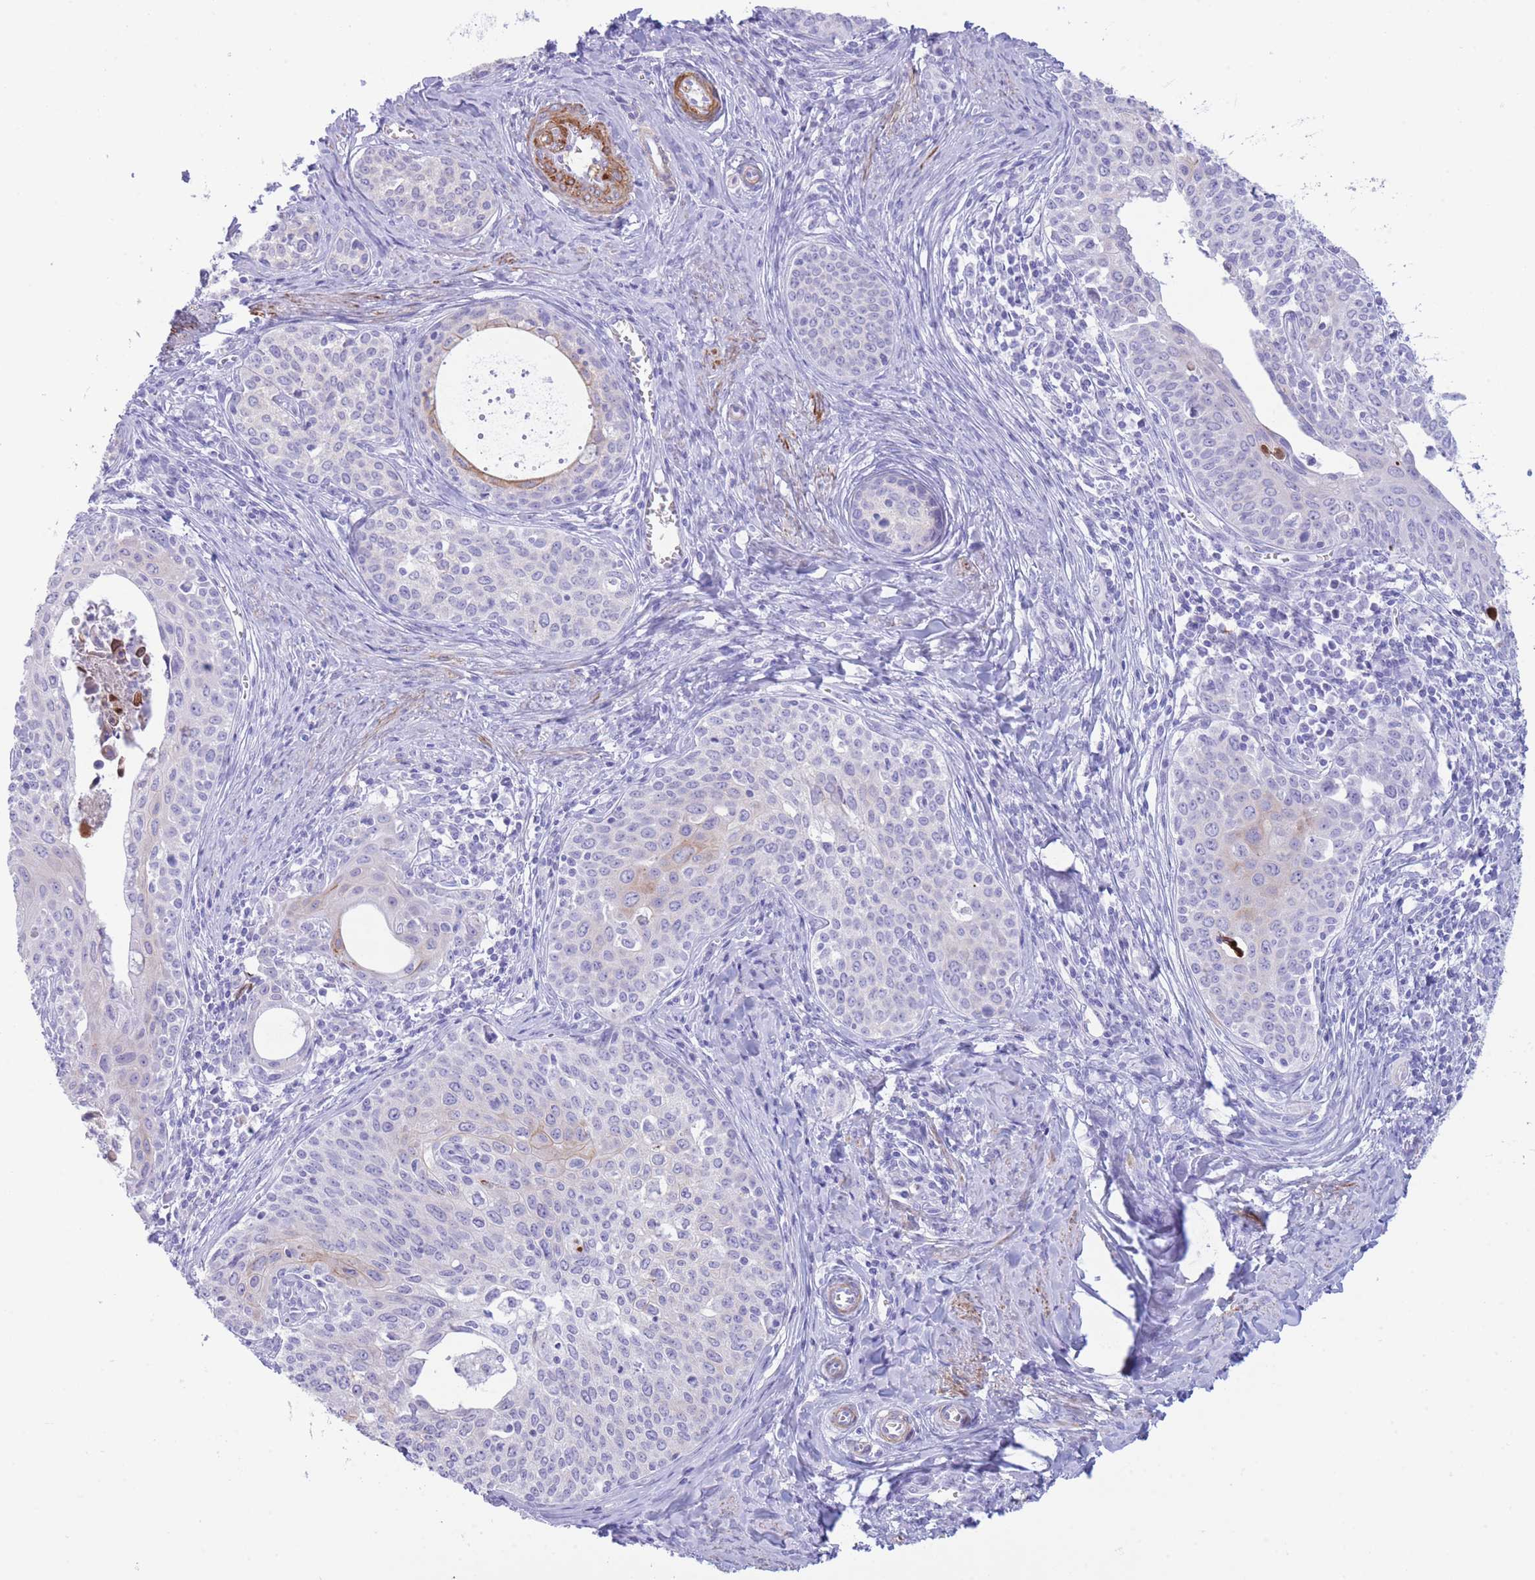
{"staining": {"intensity": "negative", "quantity": "none", "location": "none"}, "tissue": "cervical cancer", "cell_type": "Tumor cells", "image_type": "cancer", "snomed": [{"axis": "morphology", "description": "Squamous cell carcinoma, NOS"}, {"axis": "morphology", "description": "Adenocarcinoma, NOS"}, {"axis": "topography", "description": "Cervix"}], "caption": "Protein analysis of cervical cancer (squamous cell carcinoma) shows no significant positivity in tumor cells.", "gene": "VWA8", "patient": {"sex": "female", "age": 52}}